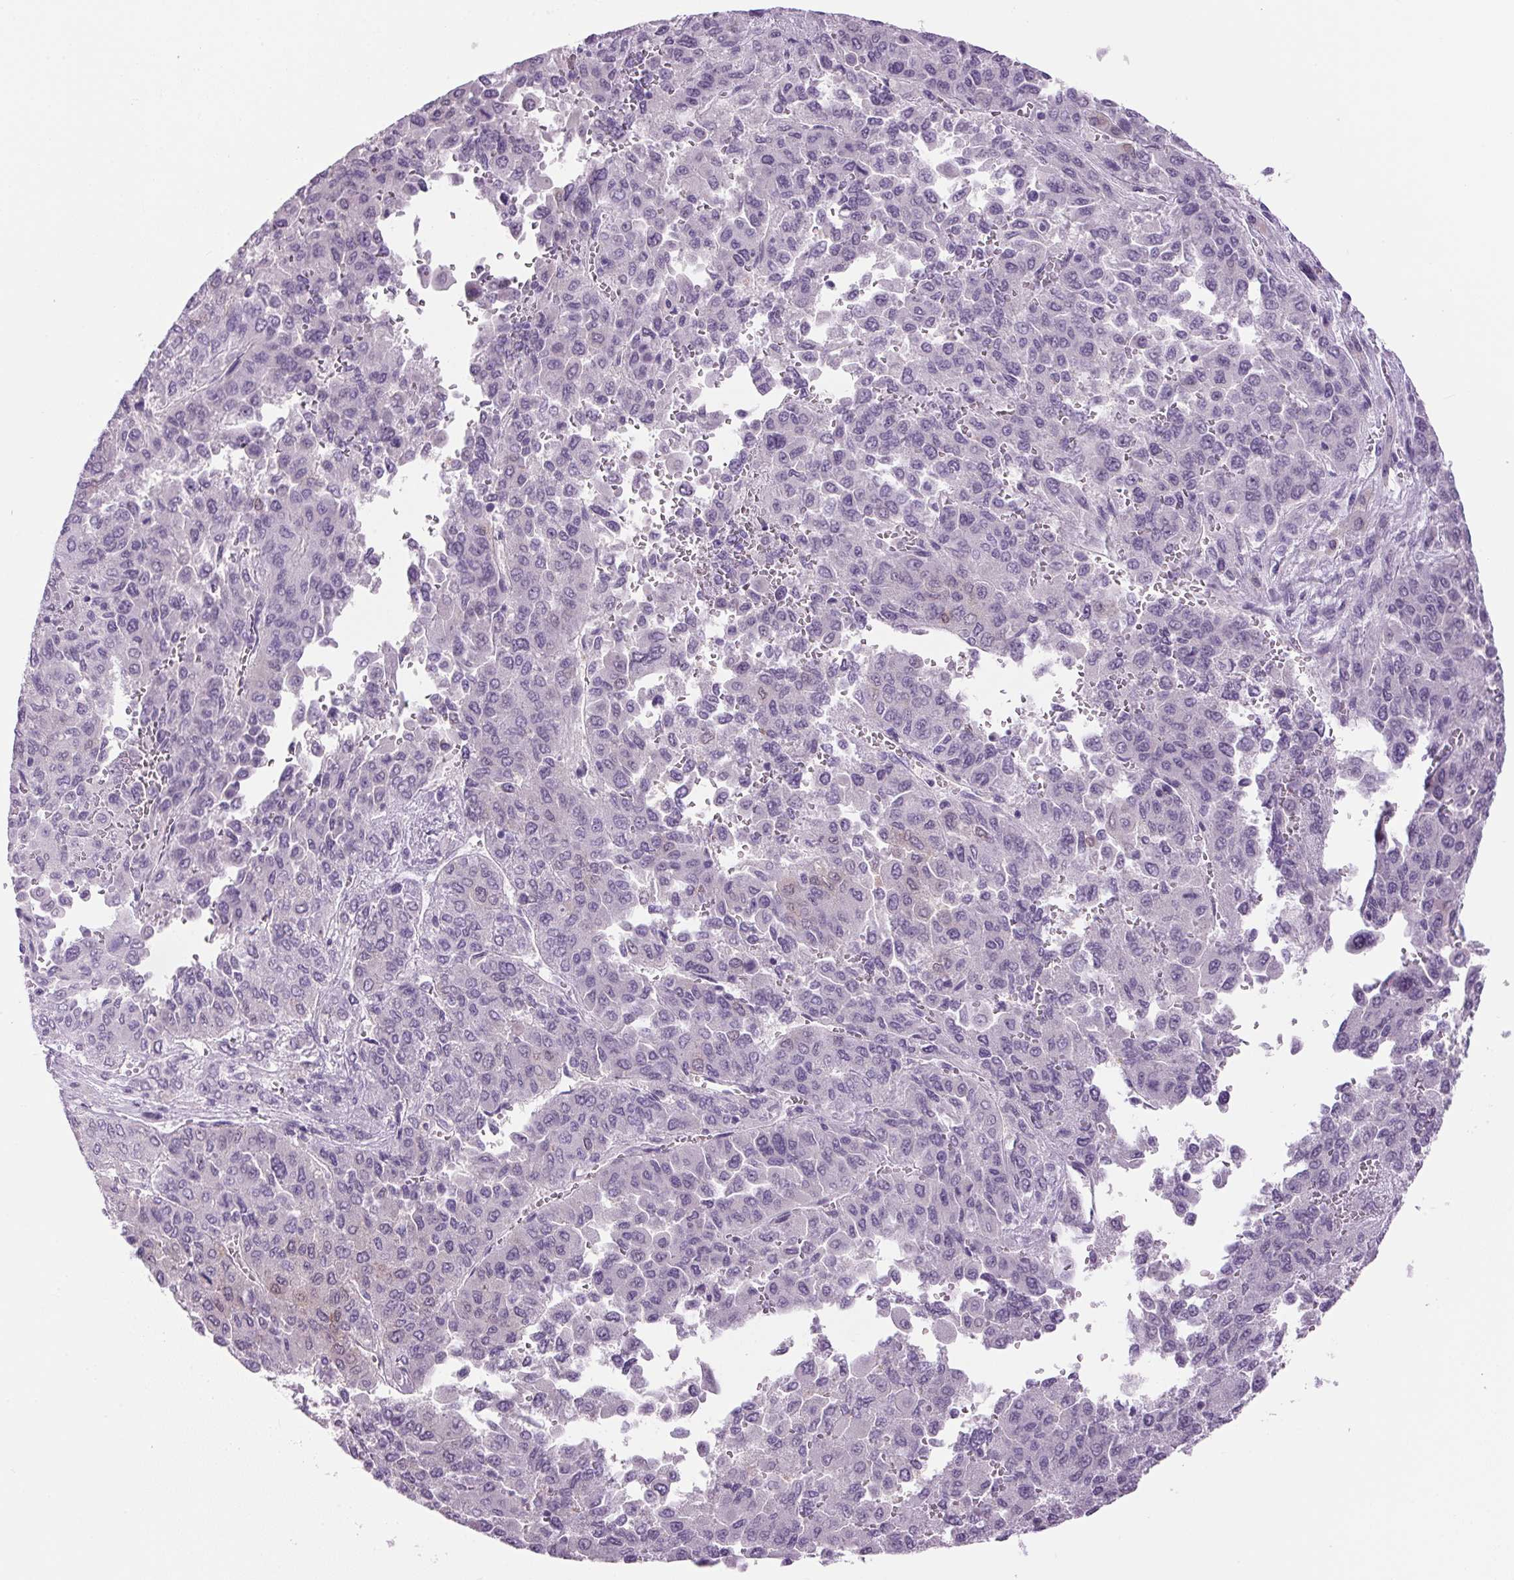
{"staining": {"intensity": "negative", "quantity": "none", "location": "none"}, "tissue": "liver cancer", "cell_type": "Tumor cells", "image_type": "cancer", "snomed": [{"axis": "morphology", "description": "Carcinoma, Hepatocellular, NOS"}, {"axis": "topography", "description": "Liver"}], "caption": "Immunohistochemistry of human liver cancer displays no positivity in tumor cells. The staining was performed using DAB (3,3'-diaminobenzidine) to visualize the protein expression in brown, while the nuclei were stained in blue with hematoxylin (Magnification: 20x).", "gene": "PPP1R1A", "patient": {"sex": "female", "age": 41}}